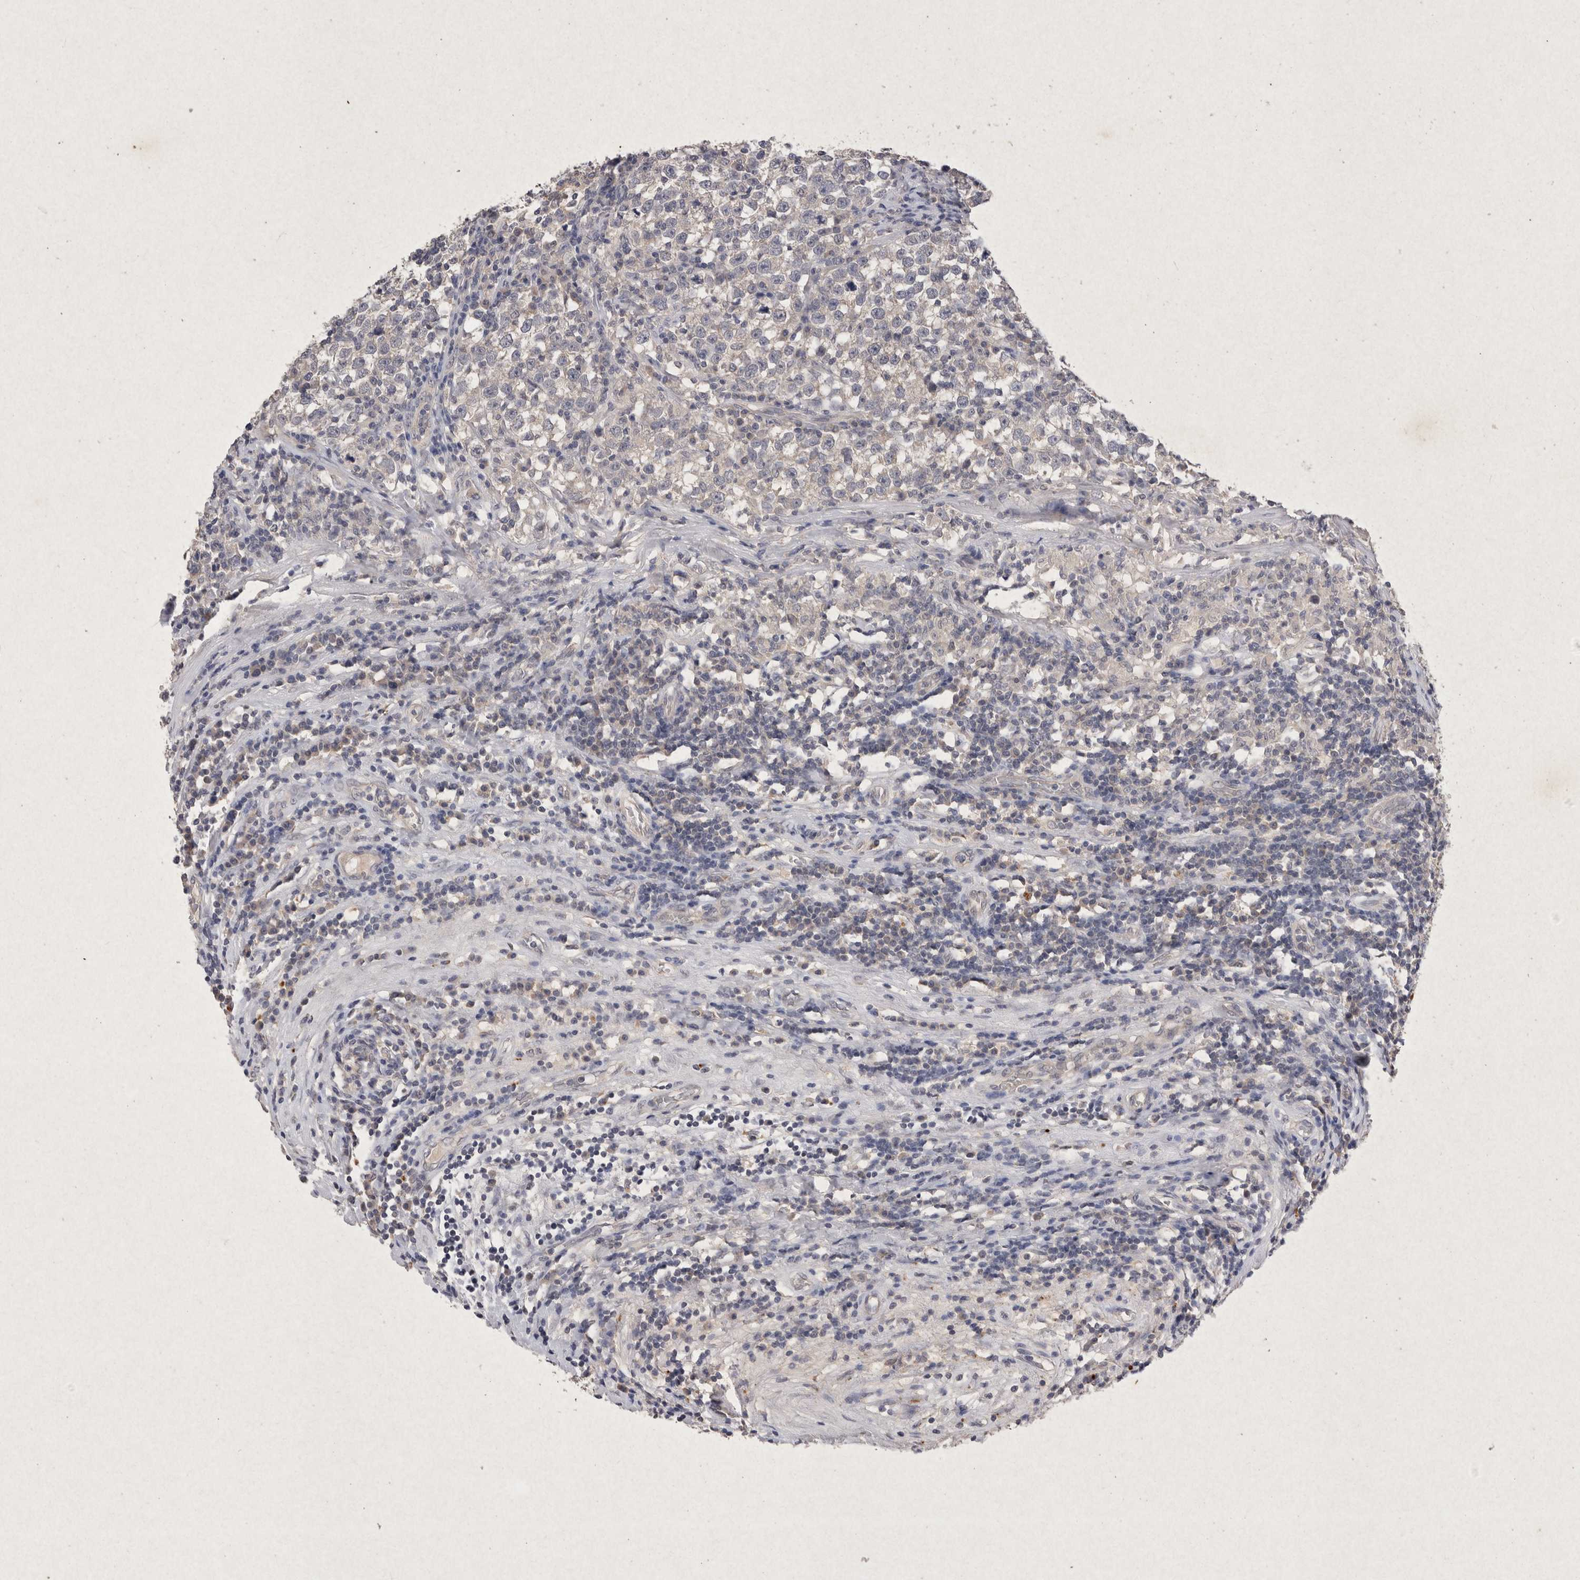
{"staining": {"intensity": "negative", "quantity": "none", "location": "none"}, "tissue": "testis cancer", "cell_type": "Tumor cells", "image_type": "cancer", "snomed": [{"axis": "morphology", "description": "Seminoma, NOS"}, {"axis": "topography", "description": "Testis"}], "caption": "Immunohistochemistry (IHC) photomicrograph of neoplastic tissue: human testis cancer (seminoma) stained with DAB exhibits no significant protein positivity in tumor cells. (DAB immunohistochemistry with hematoxylin counter stain).", "gene": "RASSF3", "patient": {"sex": "male", "age": 43}}